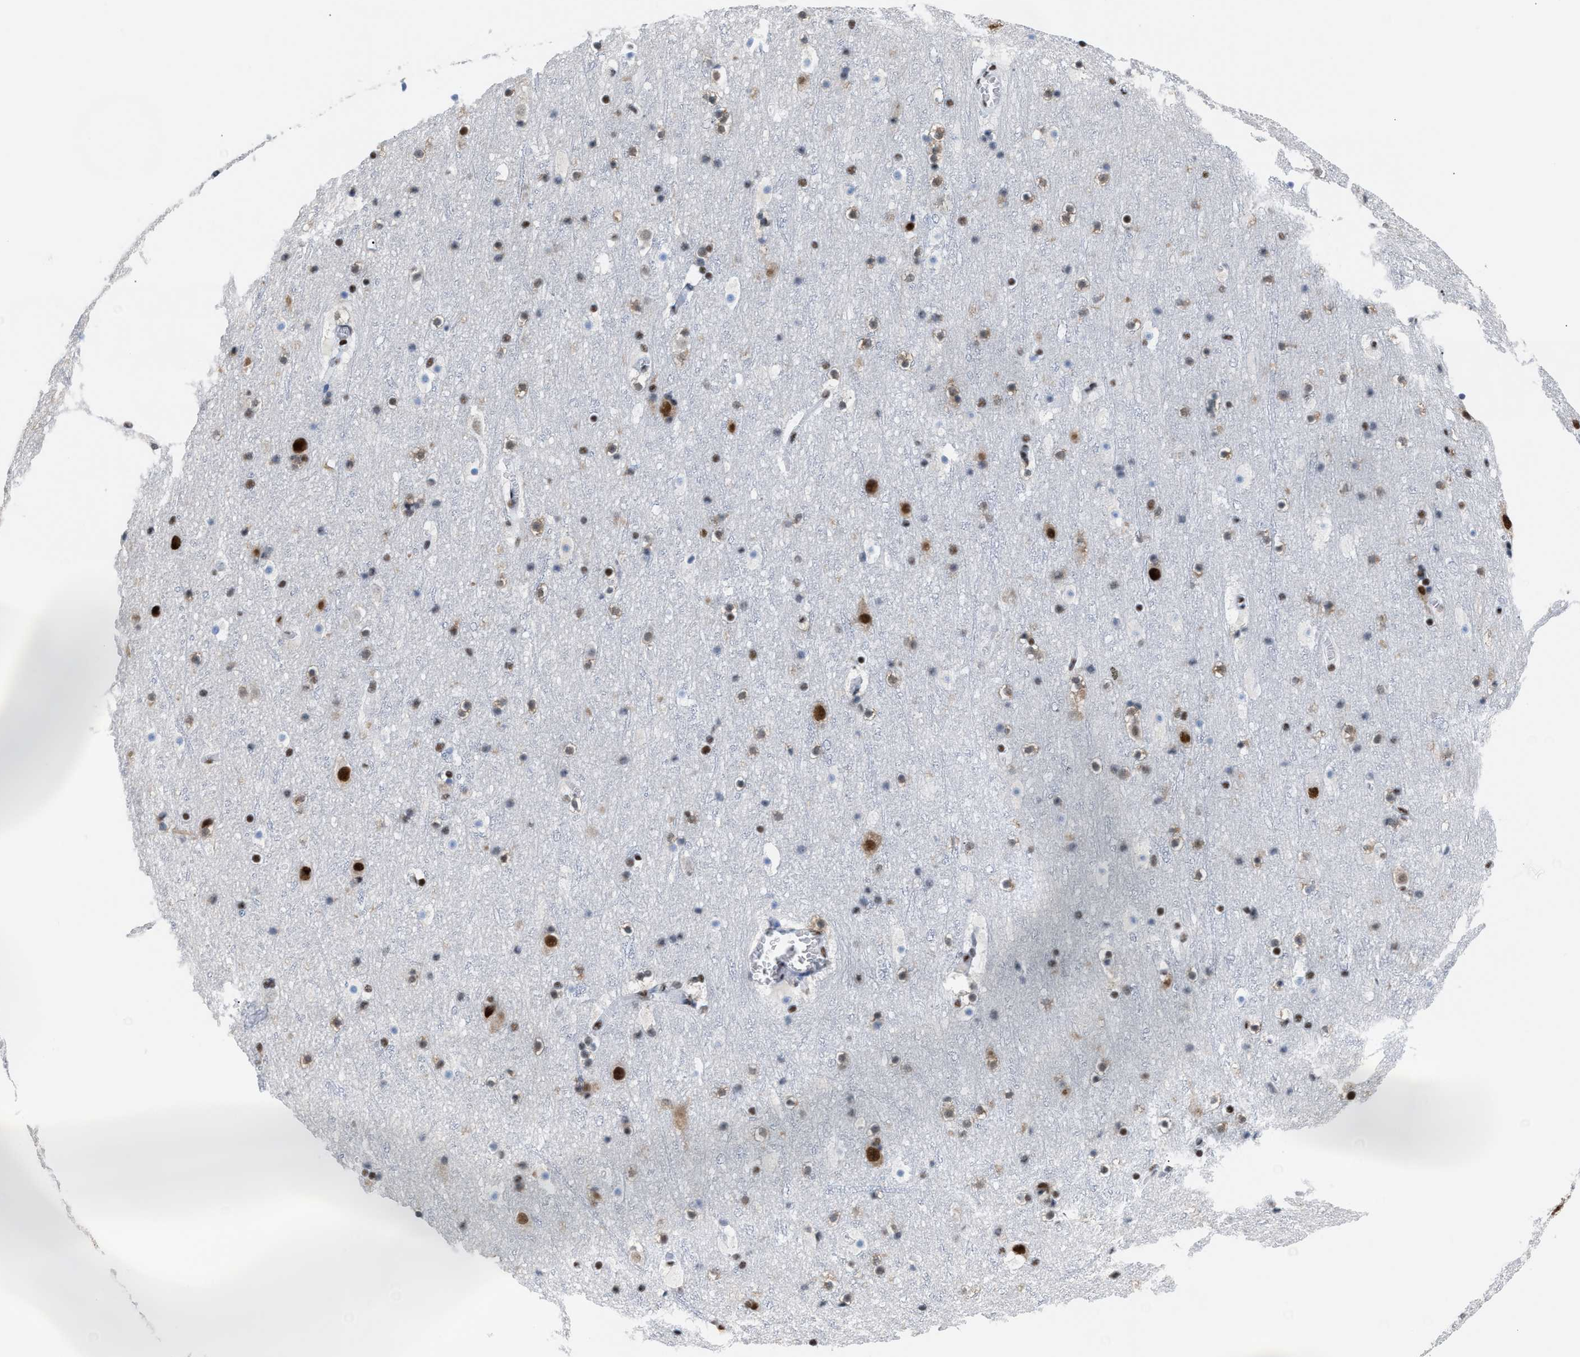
{"staining": {"intensity": "negative", "quantity": "none", "location": "none"}, "tissue": "cerebral cortex", "cell_type": "Endothelial cells", "image_type": "normal", "snomed": [{"axis": "morphology", "description": "Normal tissue, NOS"}, {"axis": "topography", "description": "Cerebral cortex"}], "caption": "High magnification brightfield microscopy of unremarkable cerebral cortex stained with DAB (3,3'-diaminobenzidine) (brown) and counterstained with hematoxylin (blue): endothelial cells show no significant staining. (DAB immunohistochemistry (IHC) visualized using brightfield microscopy, high magnification).", "gene": "CCAR2", "patient": {"sex": "male", "age": 45}}